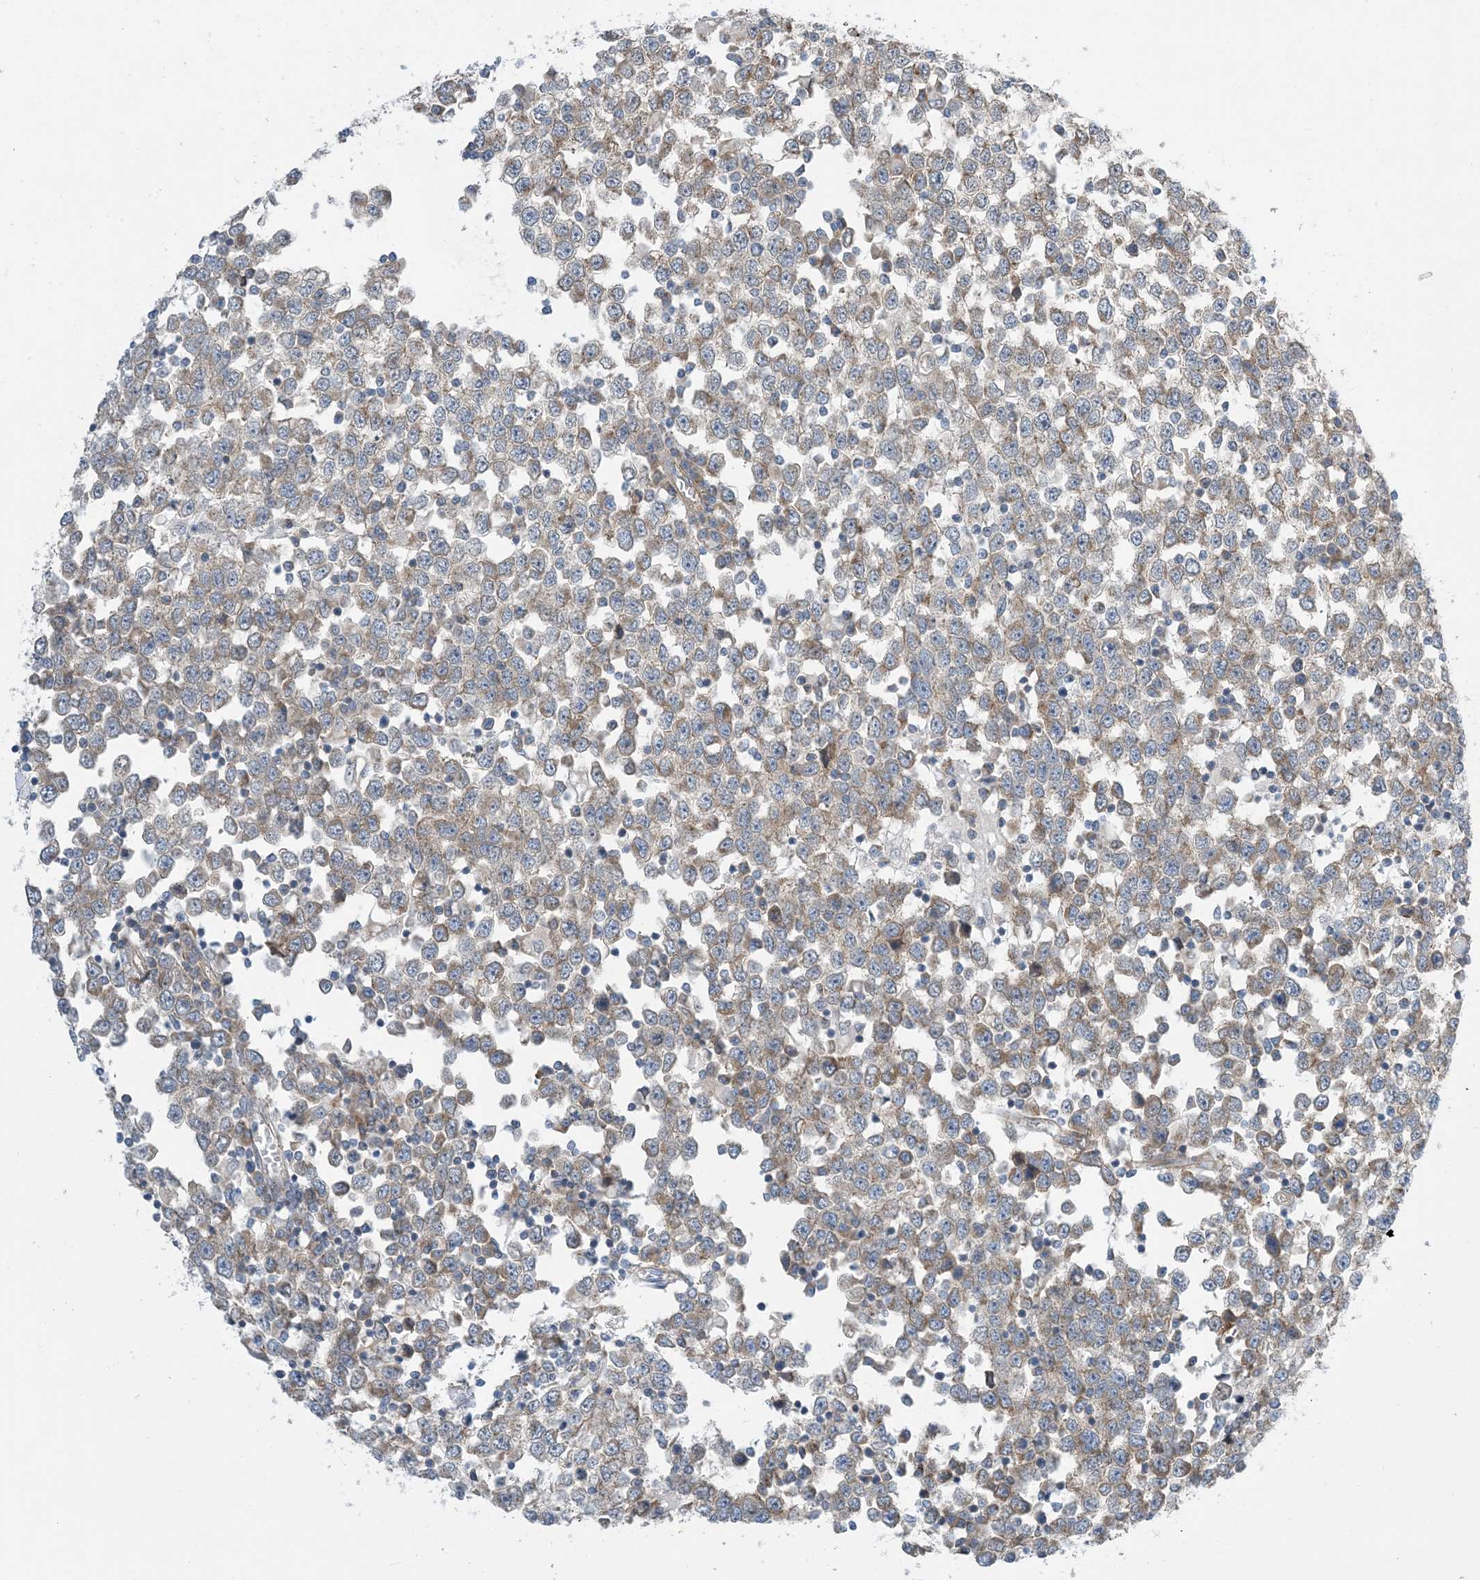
{"staining": {"intensity": "moderate", "quantity": "<25%", "location": "cytoplasmic/membranous"}, "tissue": "testis cancer", "cell_type": "Tumor cells", "image_type": "cancer", "snomed": [{"axis": "morphology", "description": "Seminoma, NOS"}, {"axis": "topography", "description": "Testis"}], "caption": "Brown immunohistochemical staining in human testis seminoma demonstrates moderate cytoplasmic/membranous staining in approximately <25% of tumor cells.", "gene": "EHBP1", "patient": {"sex": "male", "age": 65}}